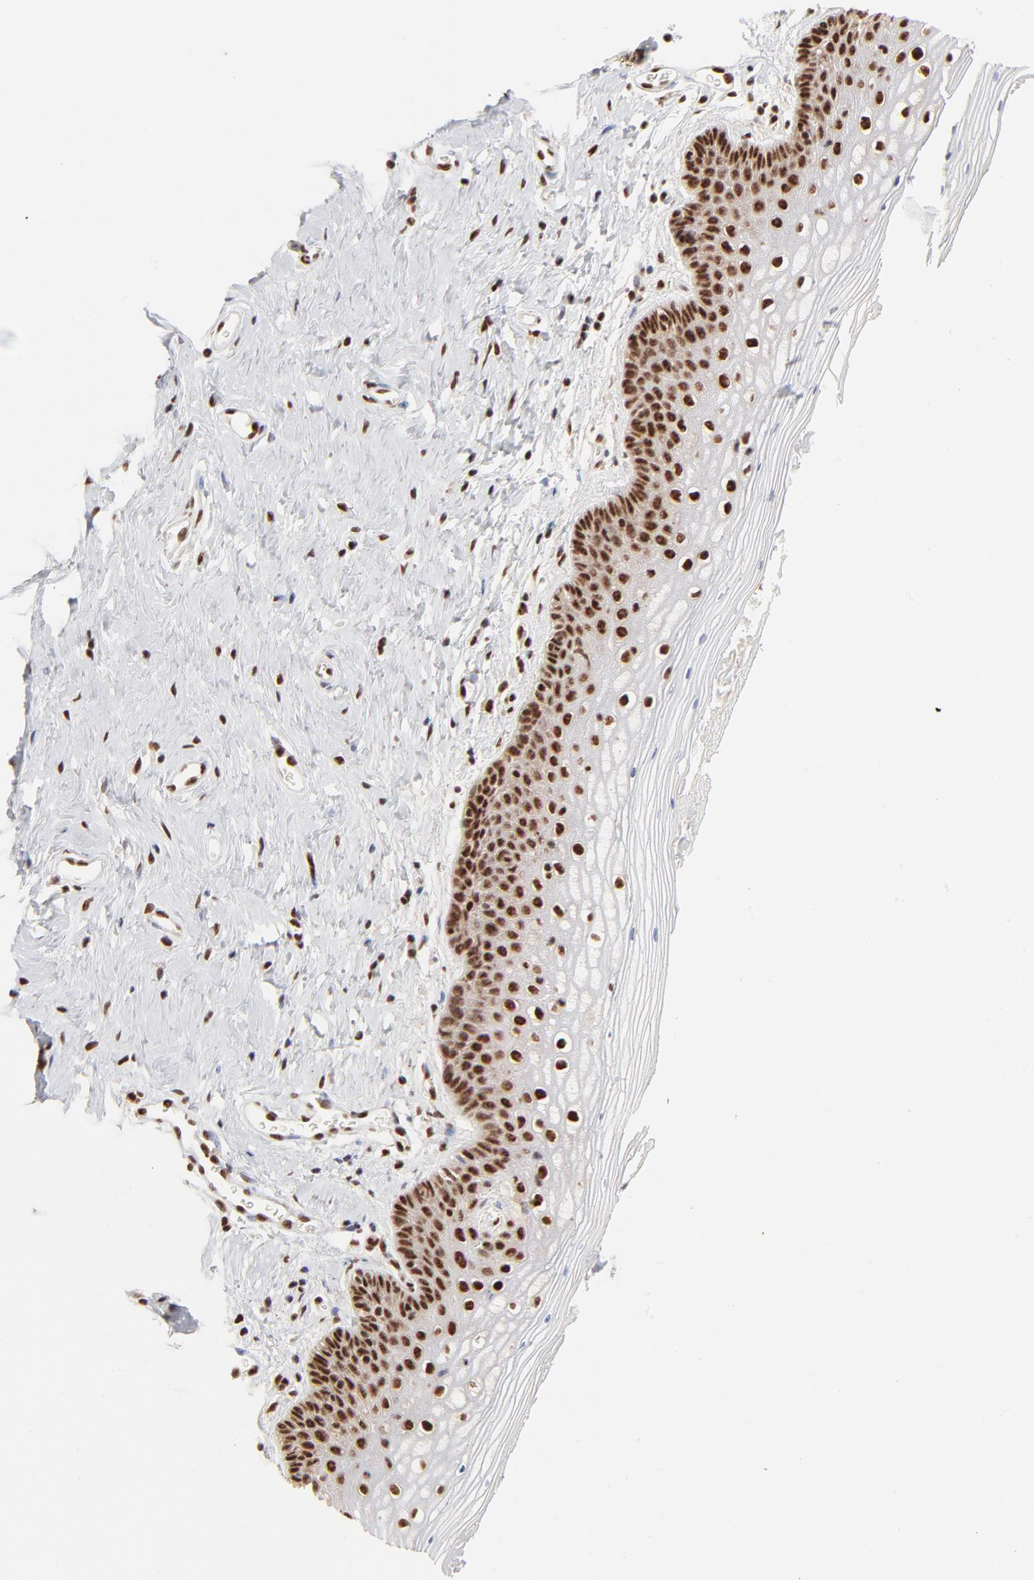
{"staining": {"intensity": "strong", "quantity": ">75%", "location": "nuclear"}, "tissue": "vagina", "cell_type": "Squamous epithelial cells", "image_type": "normal", "snomed": [{"axis": "morphology", "description": "Normal tissue, NOS"}, {"axis": "topography", "description": "Vagina"}], "caption": "Protein positivity by IHC demonstrates strong nuclear positivity in approximately >75% of squamous epithelial cells in benign vagina.", "gene": "TARDBP", "patient": {"sex": "female", "age": 46}}